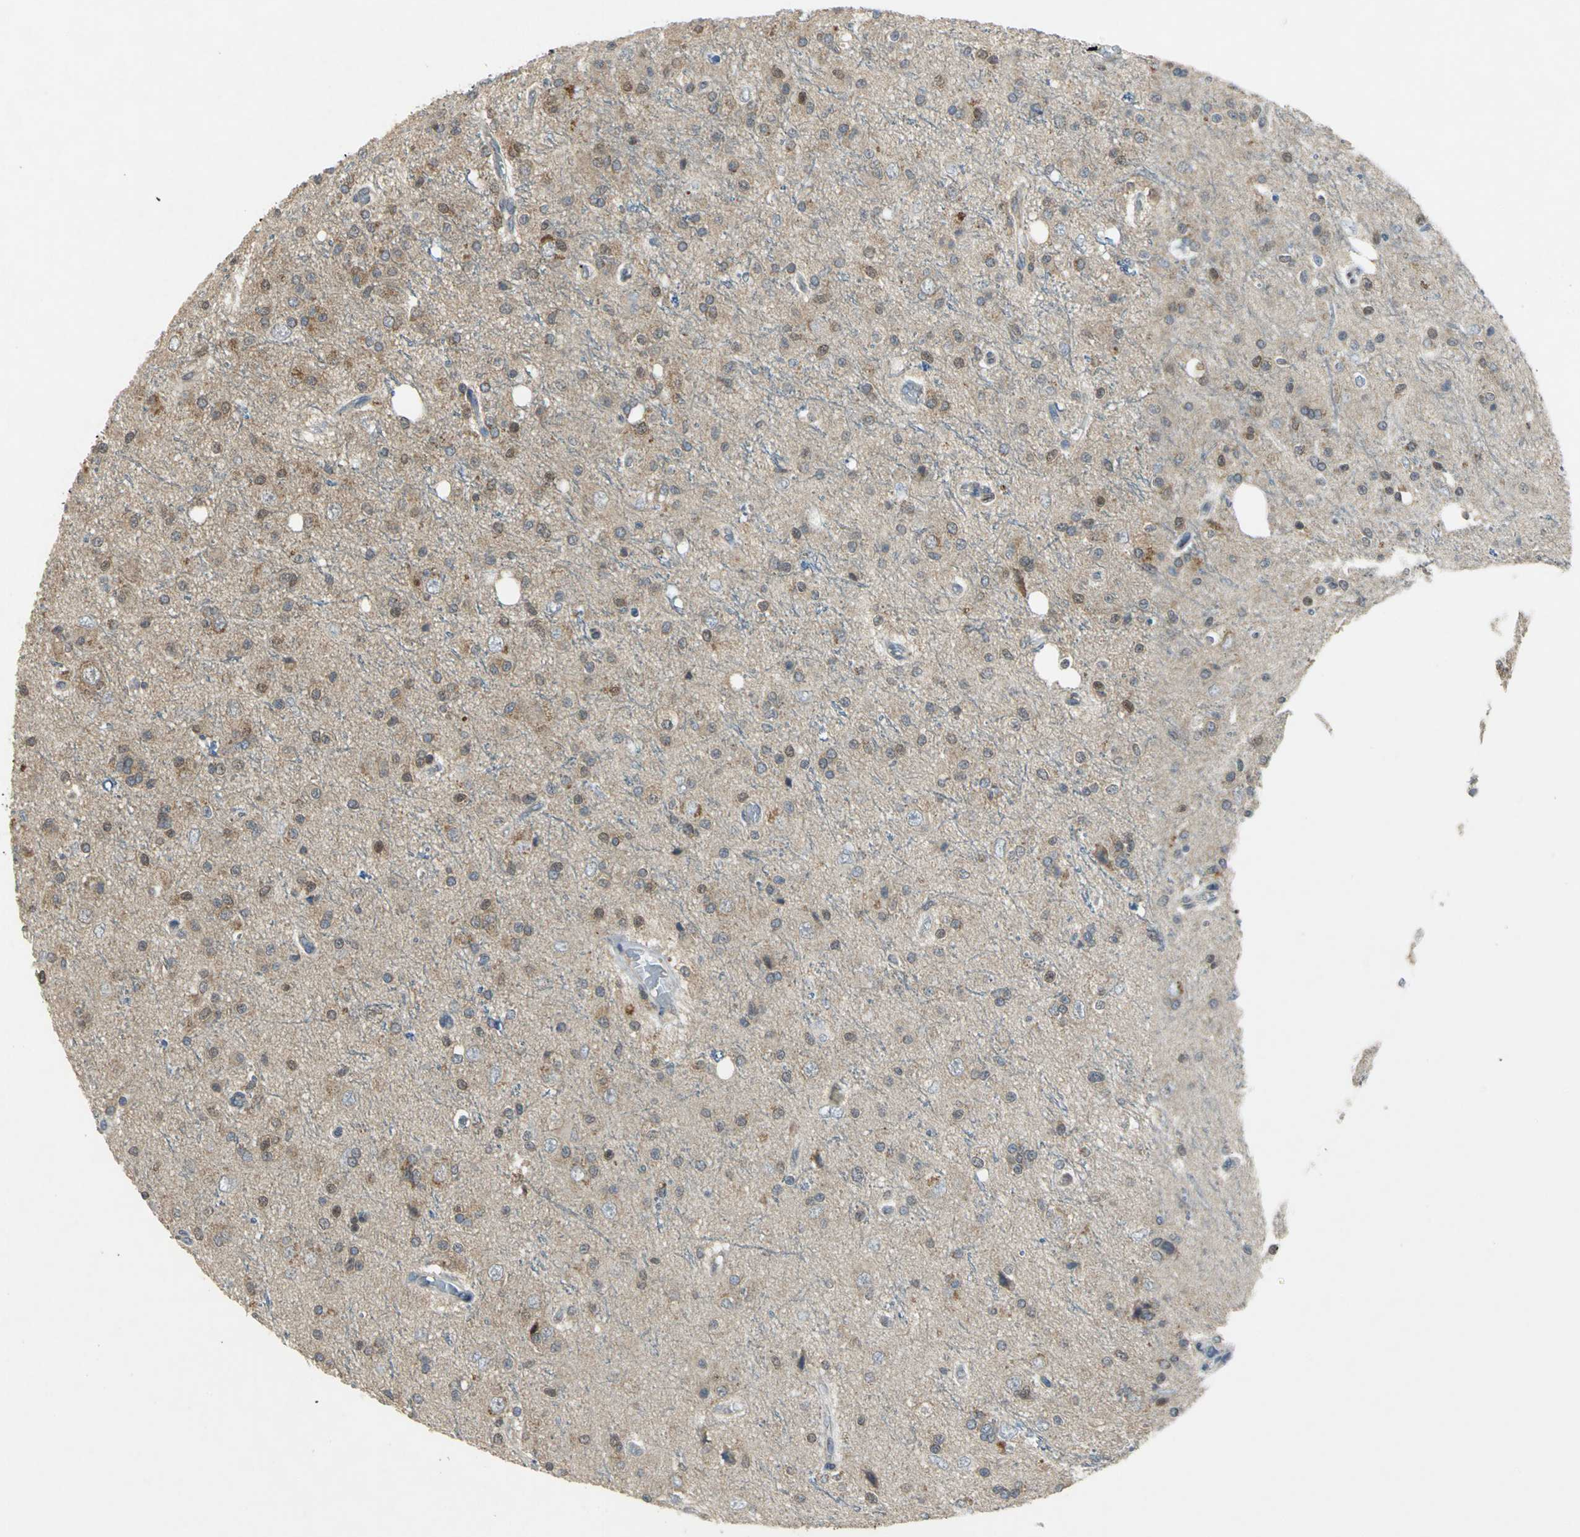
{"staining": {"intensity": "moderate", "quantity": "25%-75%", "location": "cytoplasmic/membranous,nuclear"}, "tissue": "glioma", "cell_type": "Tumor cells", "image_type": "cancer", "snomed": [{"axis": "morphology", "description": "Glioma, malignant, High grade"}, {"axis": "topography", "description": "Brain"}], "caption": "This is an image of IHC staining of malignant high-grade glioma, which shows moderate expression in the cytoplasmic/membranous and nuclear of tumor cells.", "gene": "PPIA", "patient": {"sex": "male", "age": 47}}